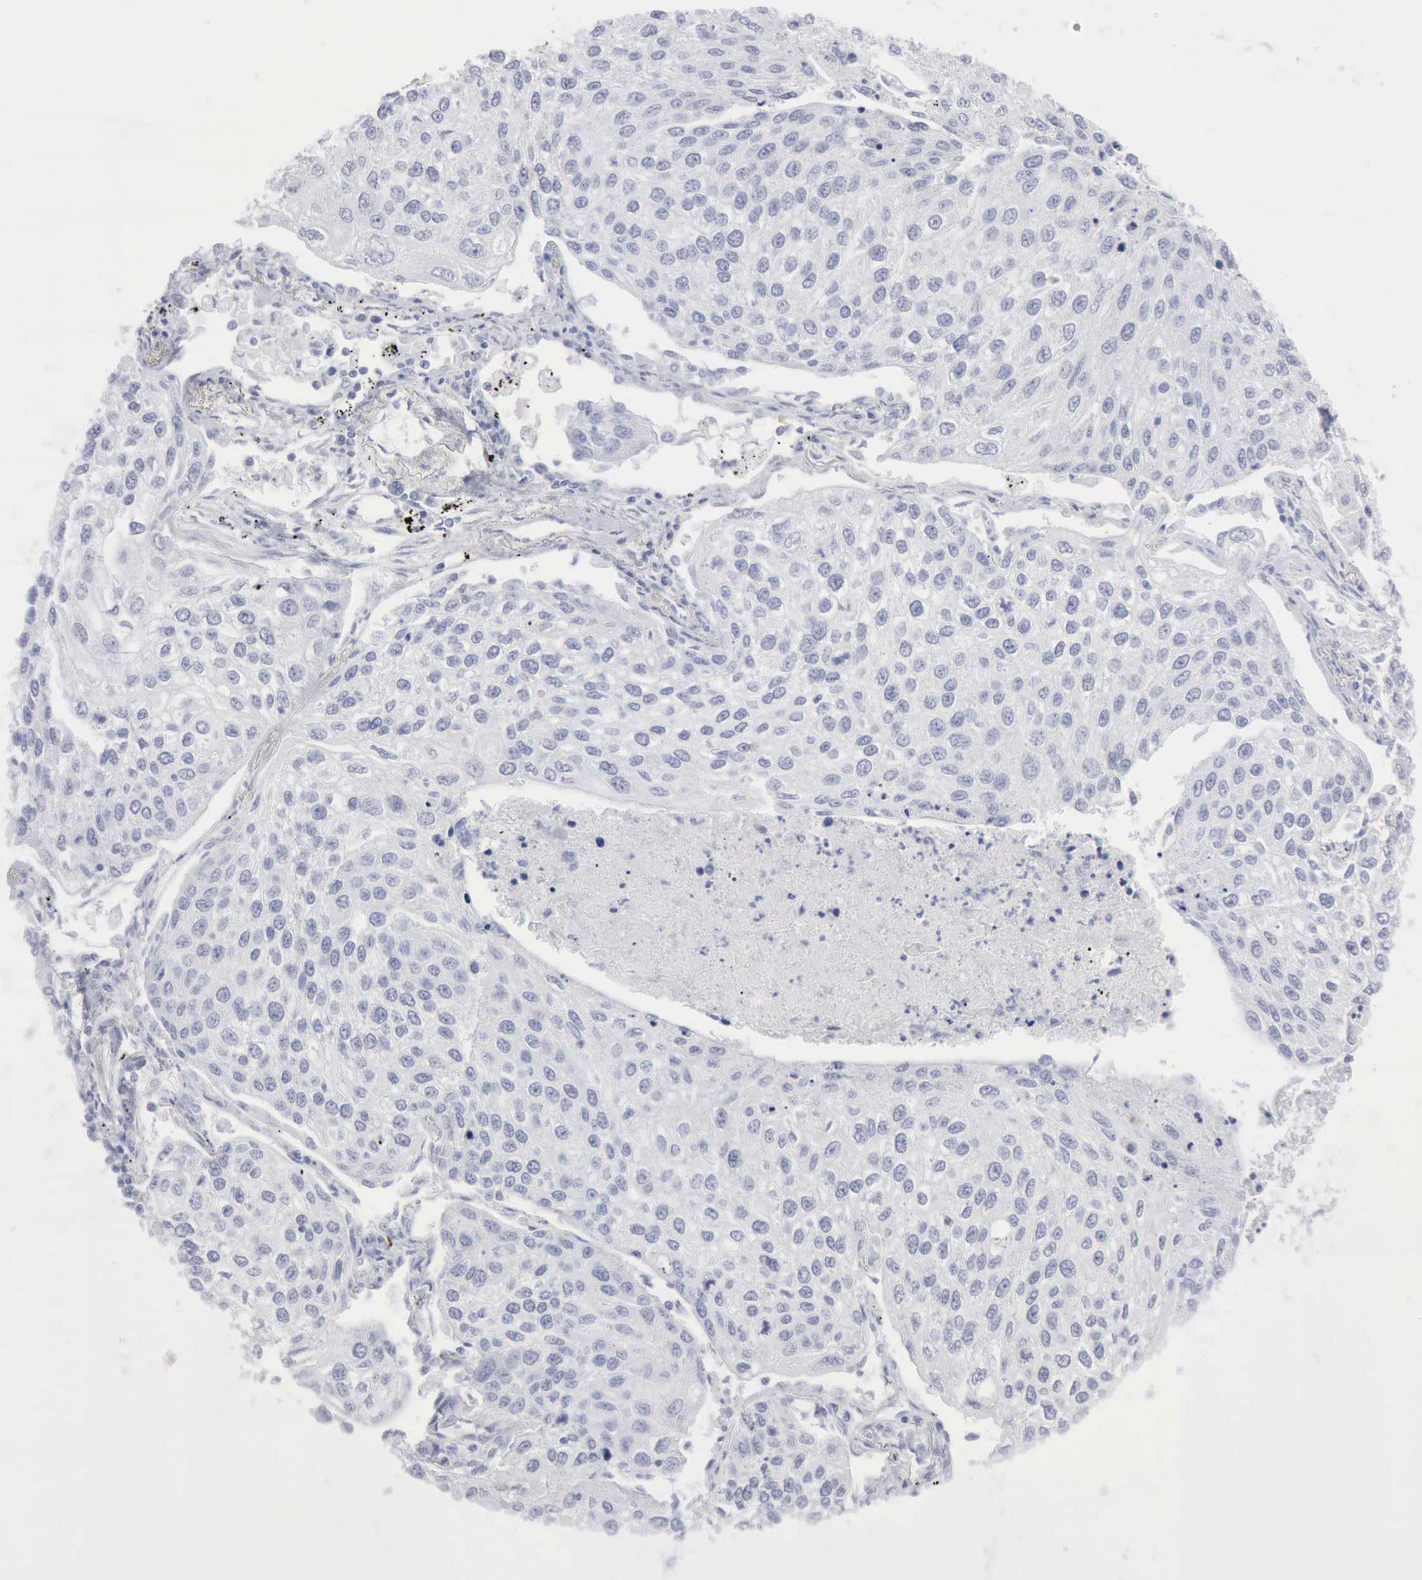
{"staining": {"intensity": "negative", "quantity": "none", "location": "none"}, "tissue": "lung cancer", "cell_type": "Tumor cells", "image_type": "cancer", "snomed": [{"axis": "morphology", "description": "Squamous cell carcinoma, NOS"}, {"axis": "topography", "description": "Lung"}], "caption": "High power microscopy photomicrograph of an immunohistochemistry (IHC) micrograph of lung cancer (squamous cell carcinoma), revealing no significant positivity in tumor cells.", "gene": "CMA1", "patient": {"sex": "male", "age": 75}}